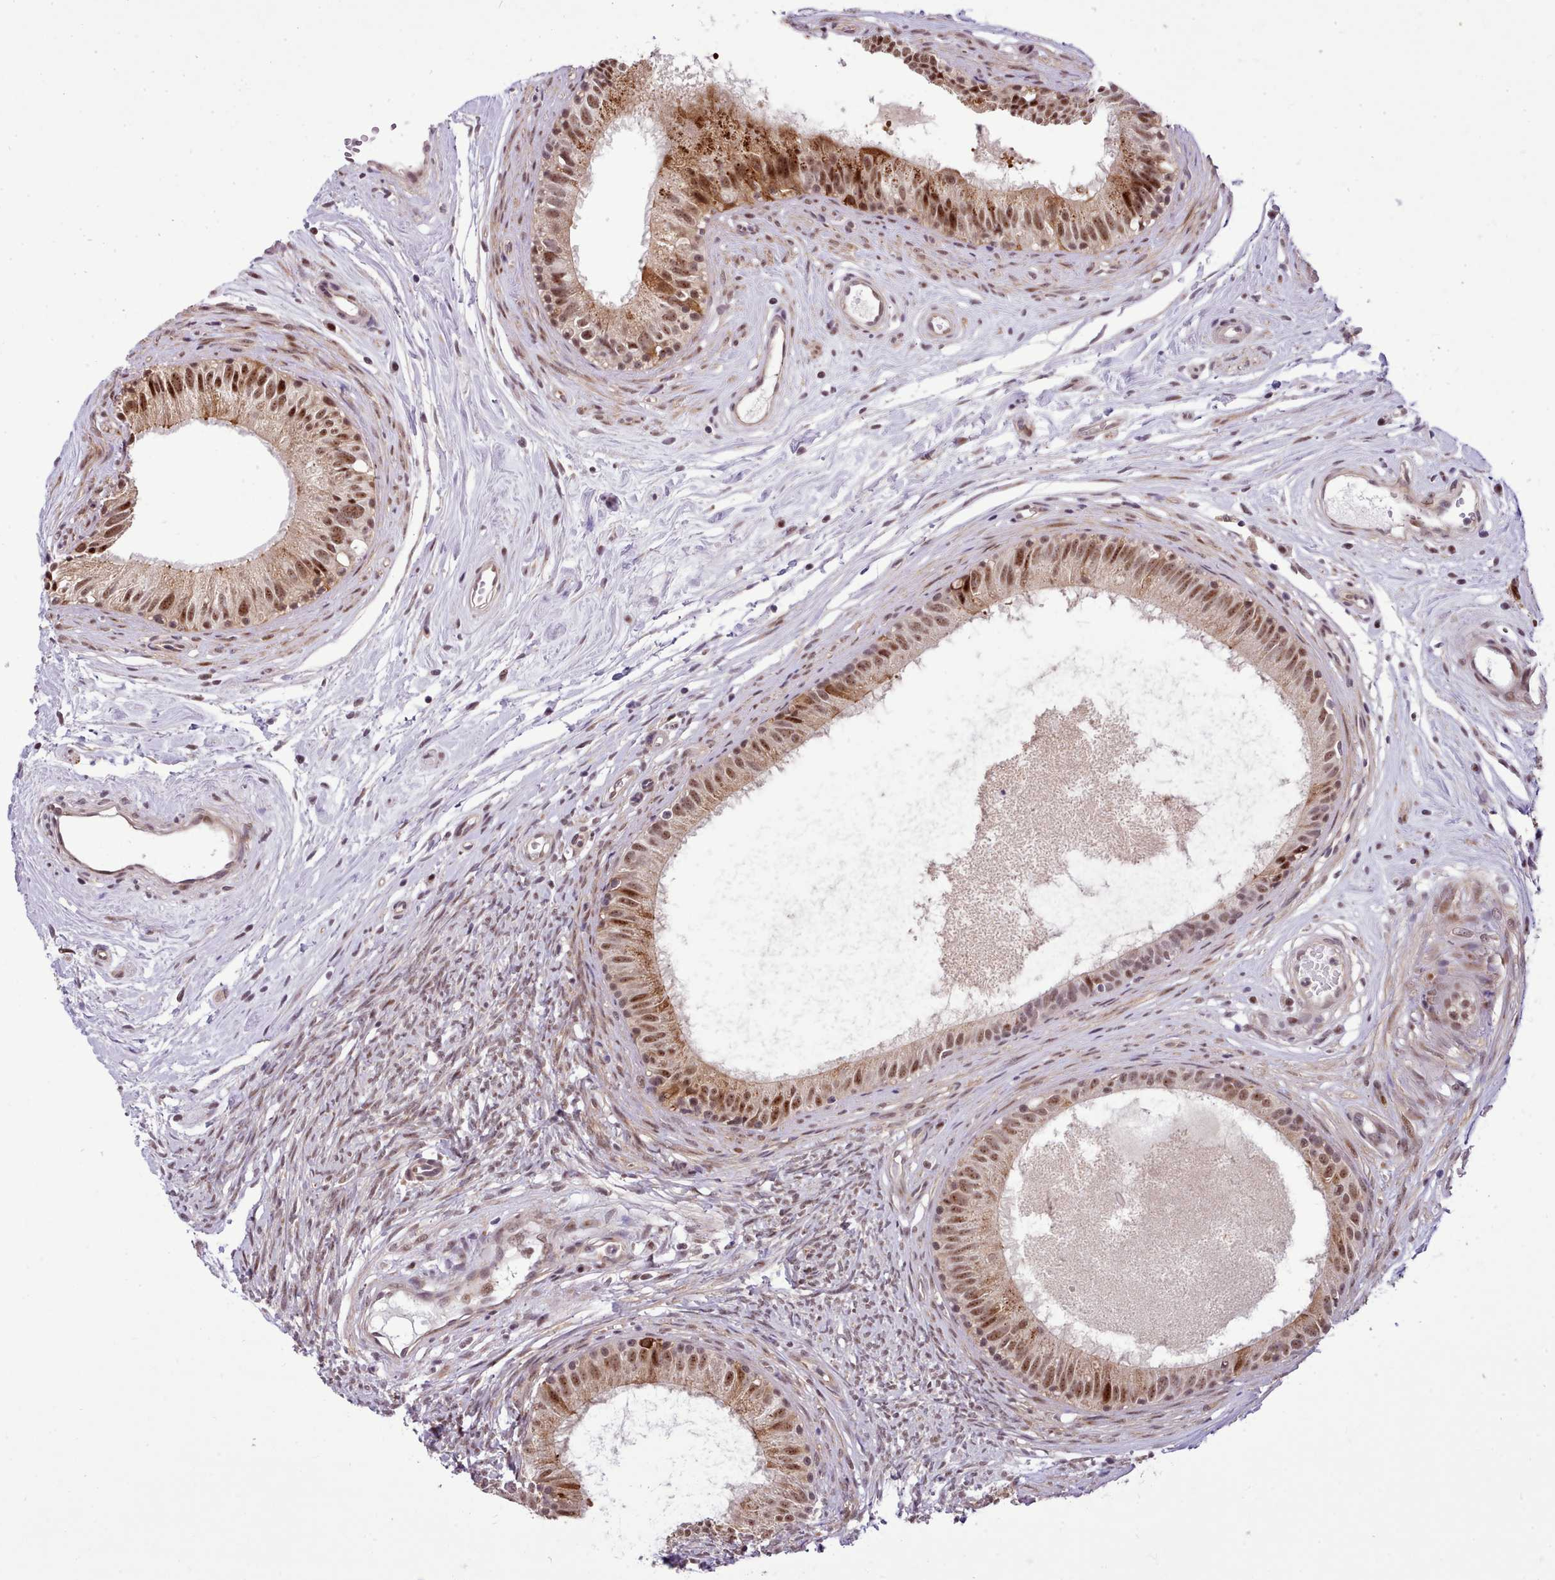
{"staining": {"intensity": "strong", "quantity": ">75%", "location": "cytoplasmic/membranous"}, "tissue": "epididymis", "cell_type": "Glandular cells", "image_type": "normal", "snomed": [{"axis": "morphology", "description": "Normal tissue, NOS"}, {"axis": "topography", "description": "Epididymis"}], "caption": "Protein expression analysis of unremarkable epididymis shows strong cytoplasmic/membranous positivity in approximately >75% of glandular cells.", "gene": "HOXB7", "patient": {"sex": "male", "age": 74}}